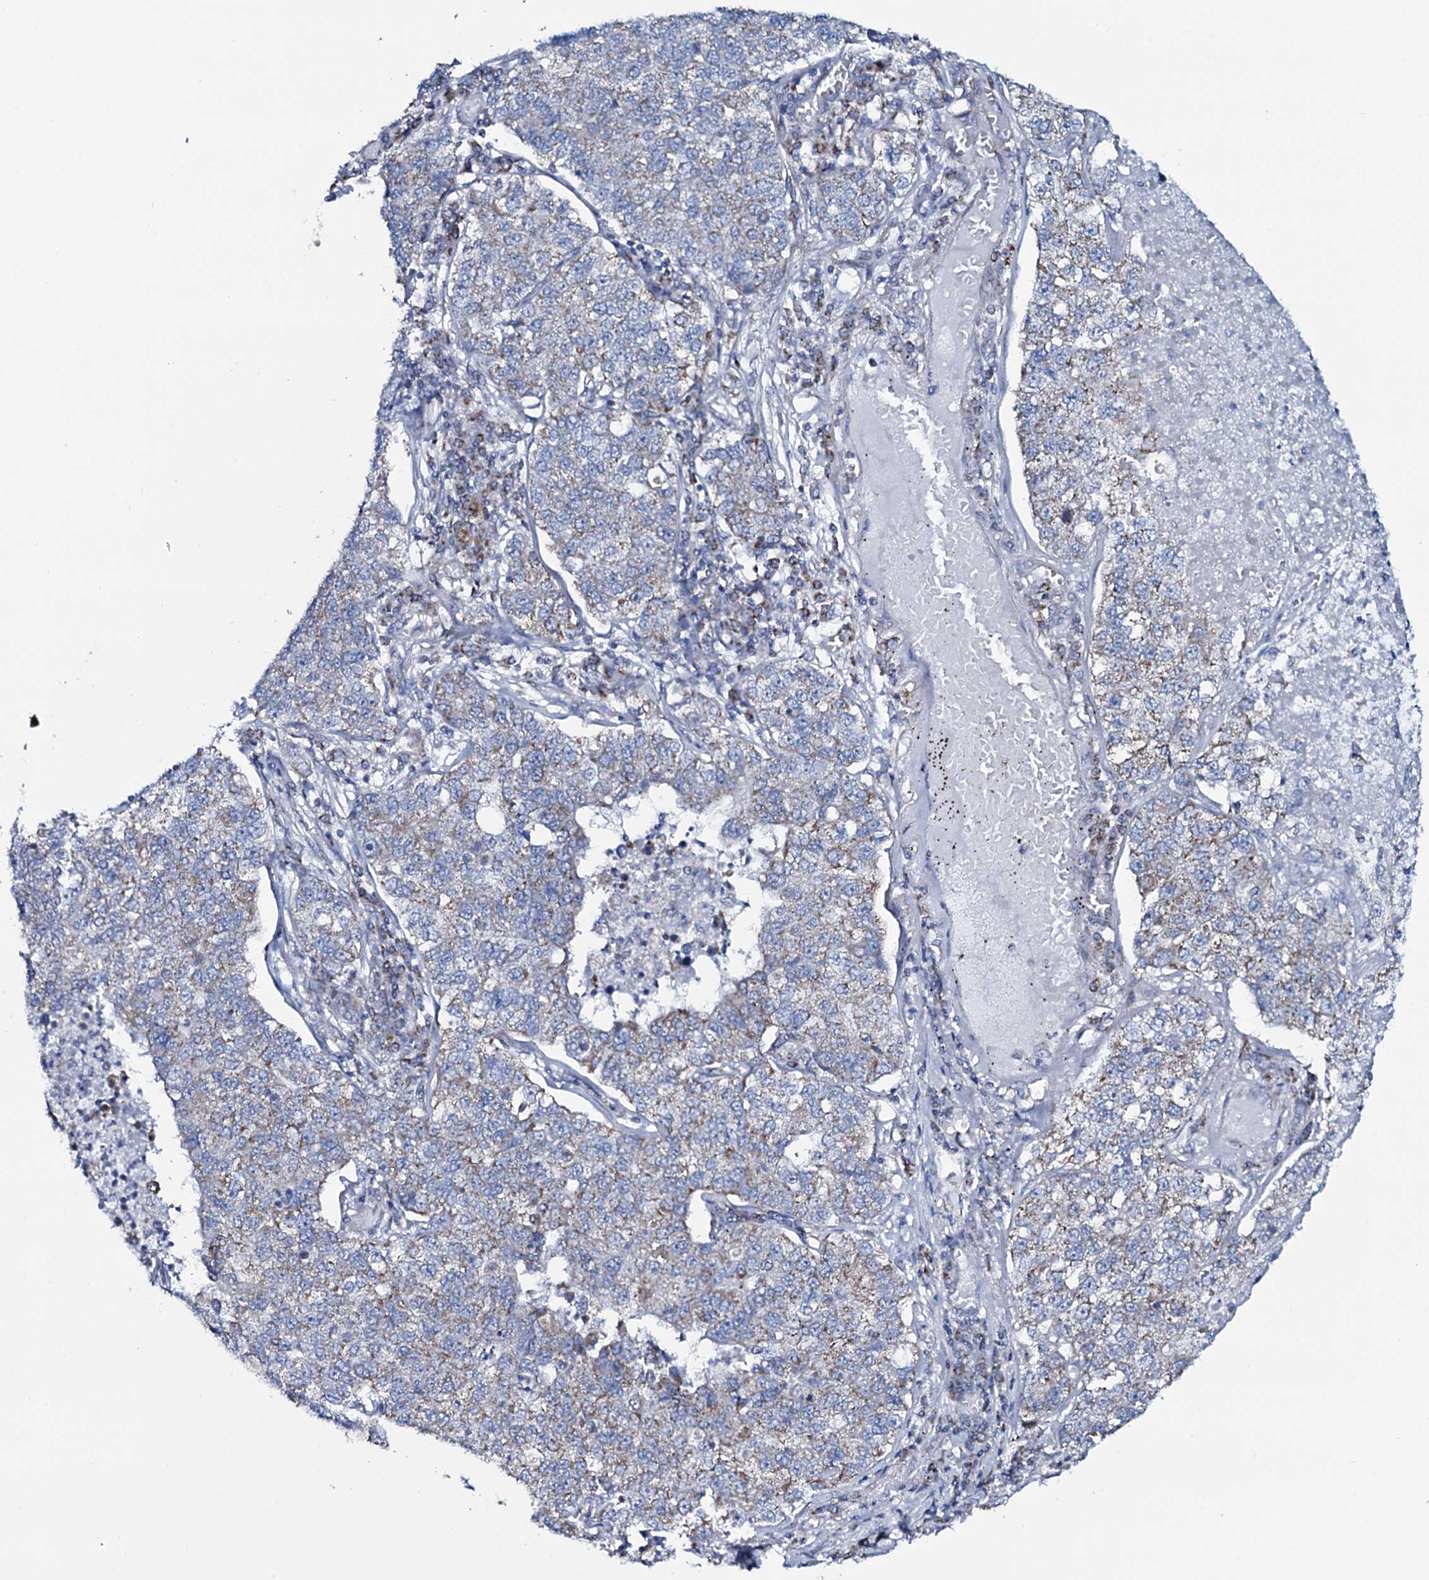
{"staining": {"intensity": "moderate", "quantity": "<25%", "location": "cytoplasmic/membranous"}, "tissue": "lung cancer", "cell_type": "Tumor cells", "image_type": "cancer", "snomed": [{"axis": "morphology", "description": "Adenocarcinoma, NOS"}, {"axis": "topography", "description": "Lung"}], "caption": "Tumor cells display moderate cytoplasmic/membranous positivity in approximately <25% of cells in lung cancer (adenocarcinoma). (Brightfield microscopy of DAB IHC at high magnification).", "gene": "MRPS35", "patient": {"sex": "male", "age": 49}}